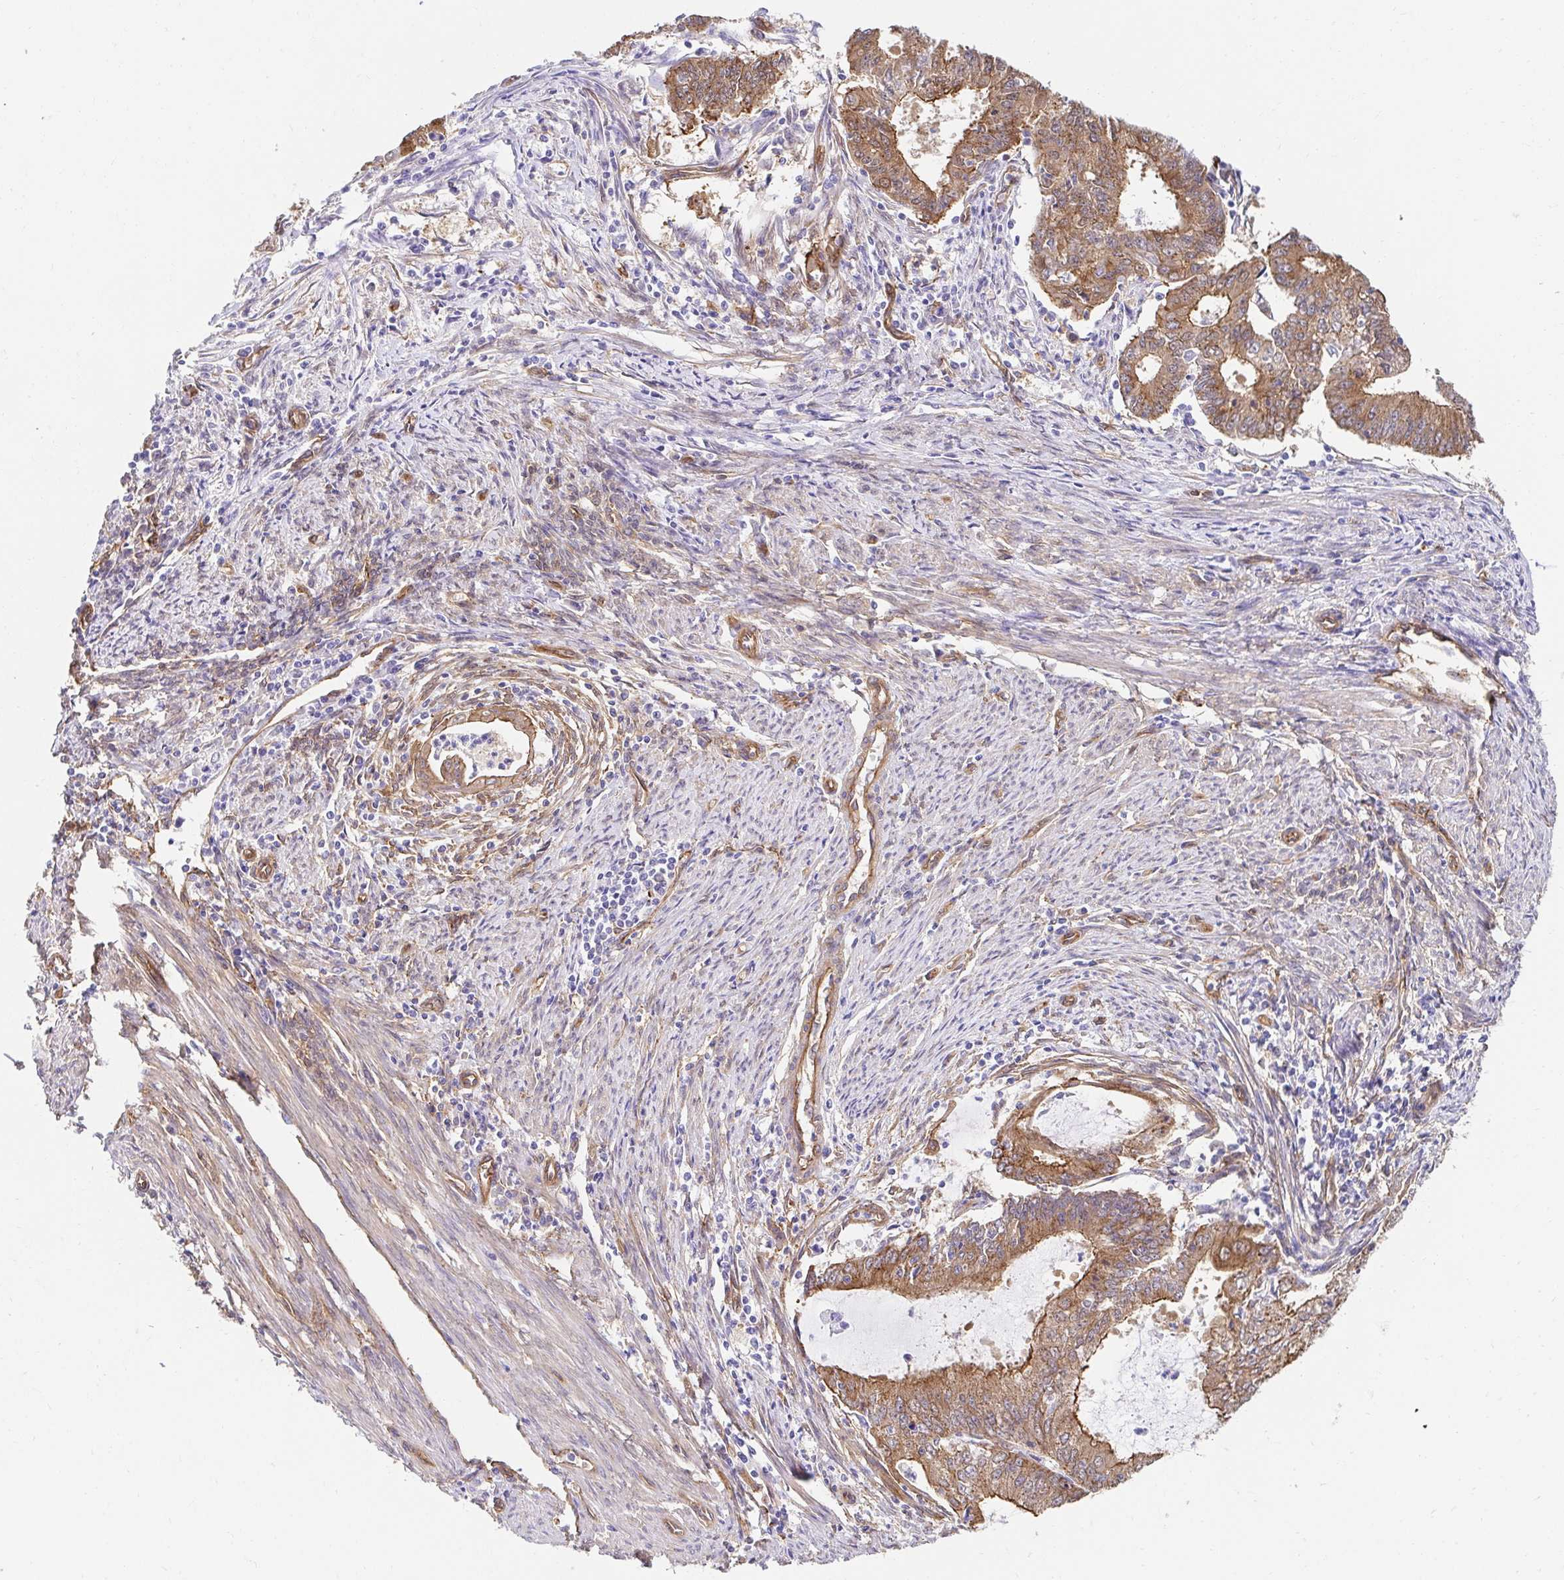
{"staining": {"intensity": "moderate", "quantity": ">75%", "location": "cytoplasmic/membranous"}, "tissue": "endometrial cancer", "cell_type": "Tumor cells", "image_type": "cancer", "snomed": [{"axis": "morphology", "description": "Adenocarcinoma, NOS"}, {"axis": "topography", "description": "Endometrium"}], "caption": "Moderate cytoplasmic/membranous expression for a protein is appreciated in about >75% of tumor cells of endometrial cancer (adenocarcinoma) using IHC.", "gene": "CTTN", "patient": {"sex": "female", "age": 61}}